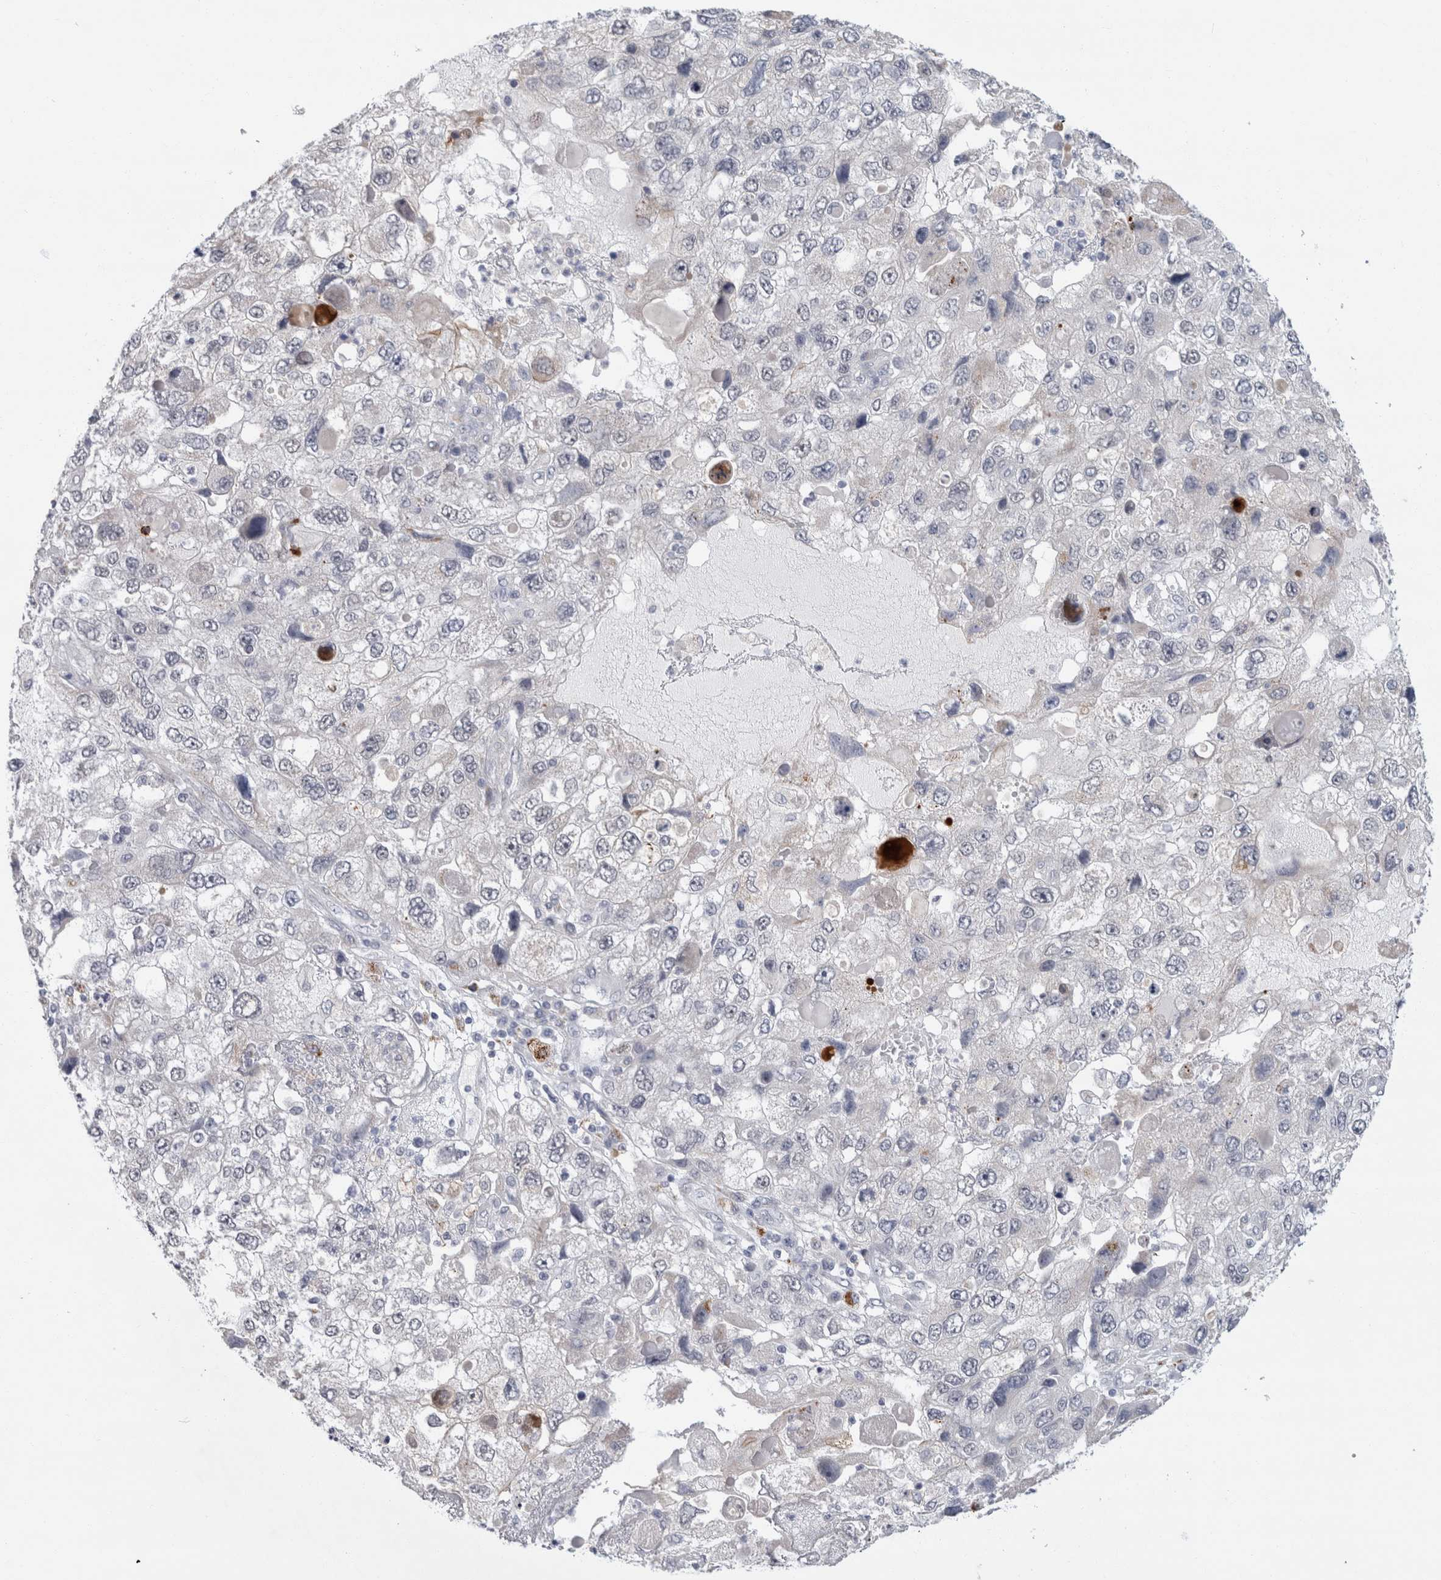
{"staining": {"intensity": "weak", "quantity": "<25%", "location": "cytoplasmic/membranous"}, "tissue": "endometrial cancer", "cell_type": "Tumor cells", "image_type": "cancer", "snomed": [{"axis": "morphology", "description": "Adenocarcinoma, NOS"}, {"axis": "topography", "description": "Endometrium"}], "caption": "Micrograph shows no protein staining in tumor cells of endometrial cancer (adenocarcinoma) tissue. (Immunohistochemistry (ihc), brightfield microscopy, high magnification).", "gene": "NIPA1", "patient": {"sex": "female", "age": 49}}